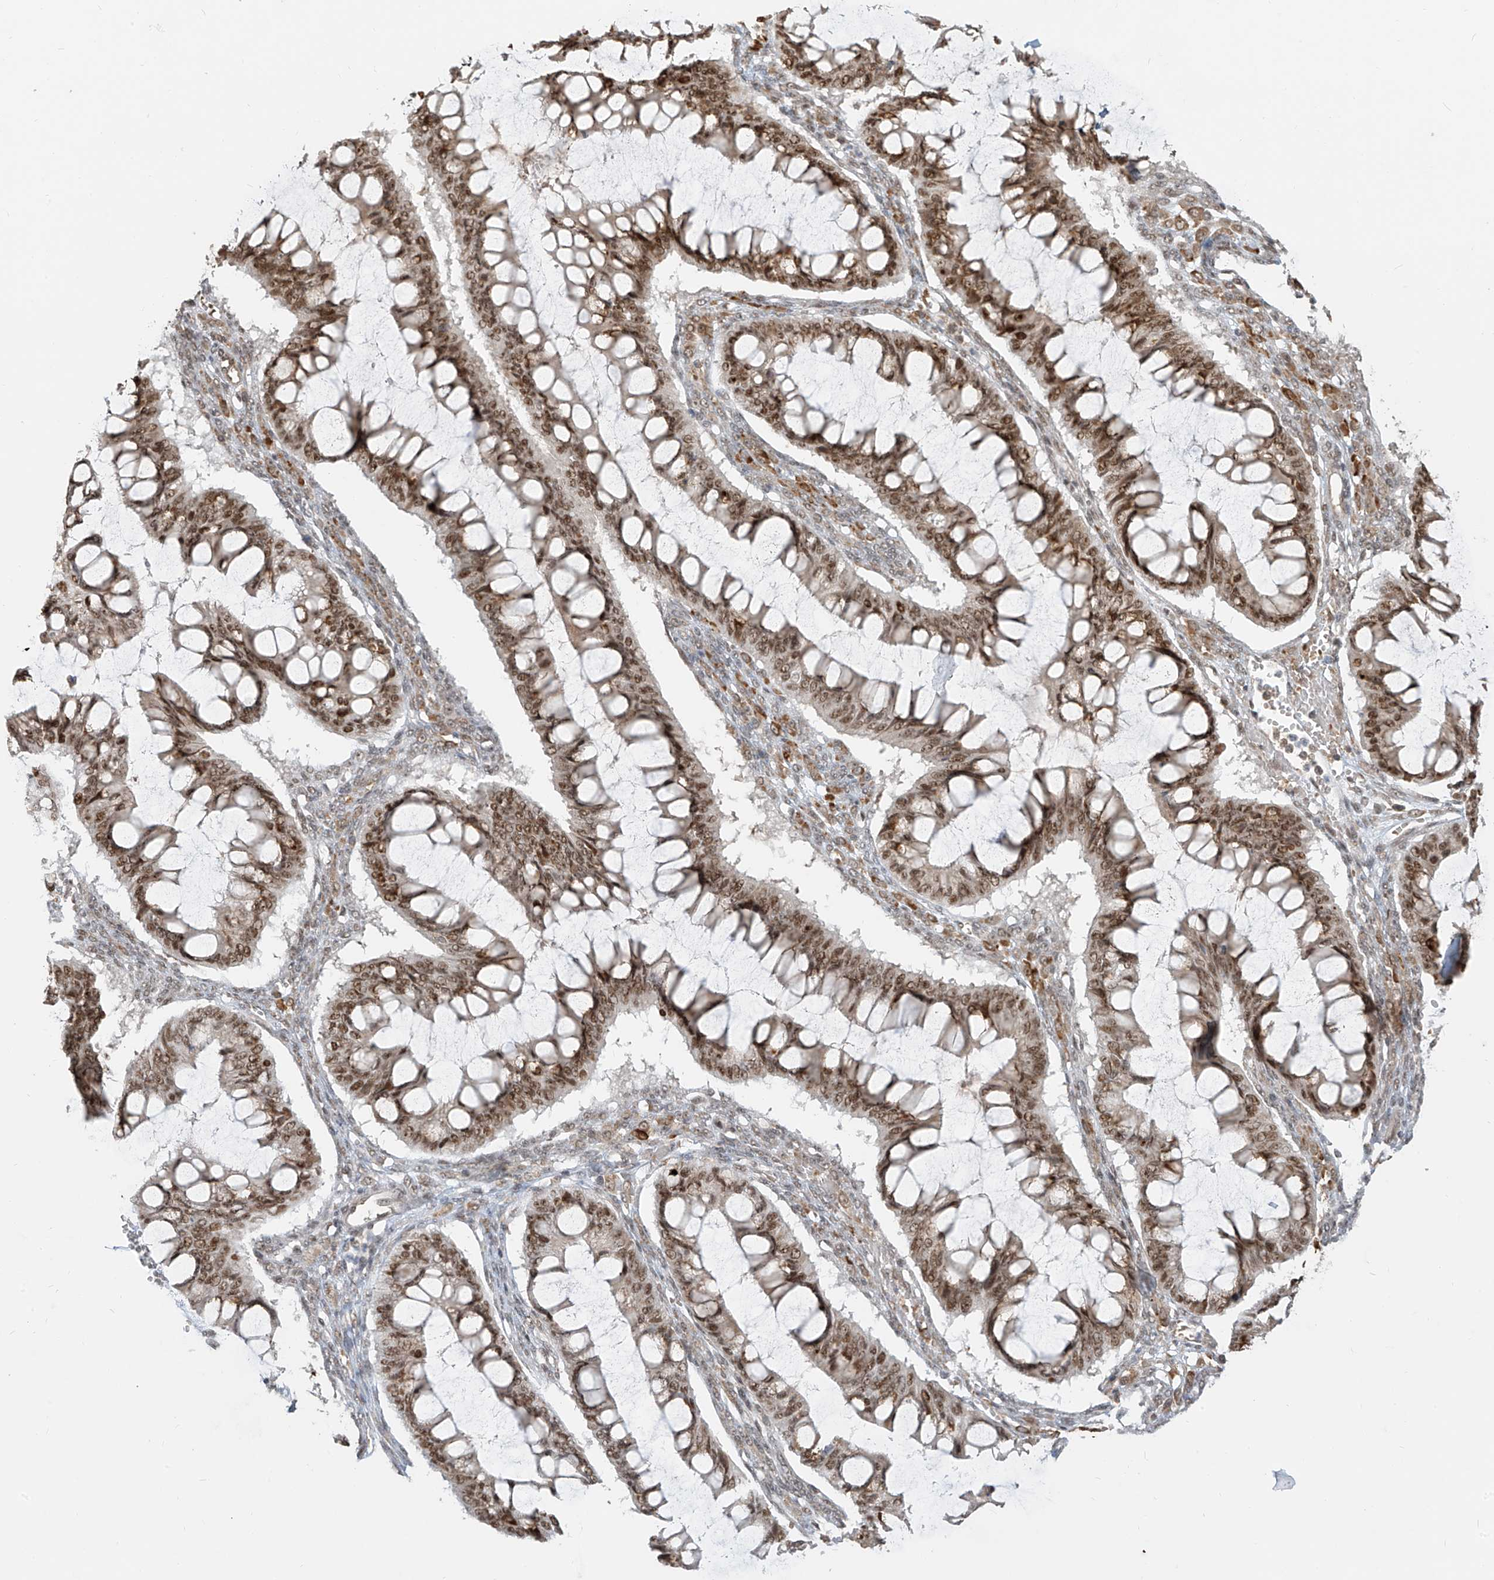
{"staining": {"intensity": "moderate", "quantity": ">75%", "location": "nuclear"}, "tissue": "ovarian cancer", "cell_type": "Tumor cells", "image_type": "cancer", "snomed": [{"axis": "morphology", "description": "Cystadenocarcinoma, mucinous, NOS"}, {"axis": "topography", "description": "Ovary"}], "caption": "A high-resolution photomicrograph shows immunohistochemistry (IHC) staining of ovarian cancer (mucinous cystadenocarcinoma), which reveals moderate nuclear expression in approximately >75% of tumor cells. Immunohistochemistry (ihc) stains the protein in brown and the nuclei are stained blue.", "gene": "ZMYM2", "patient": {"sex": "female", "age": 73}}